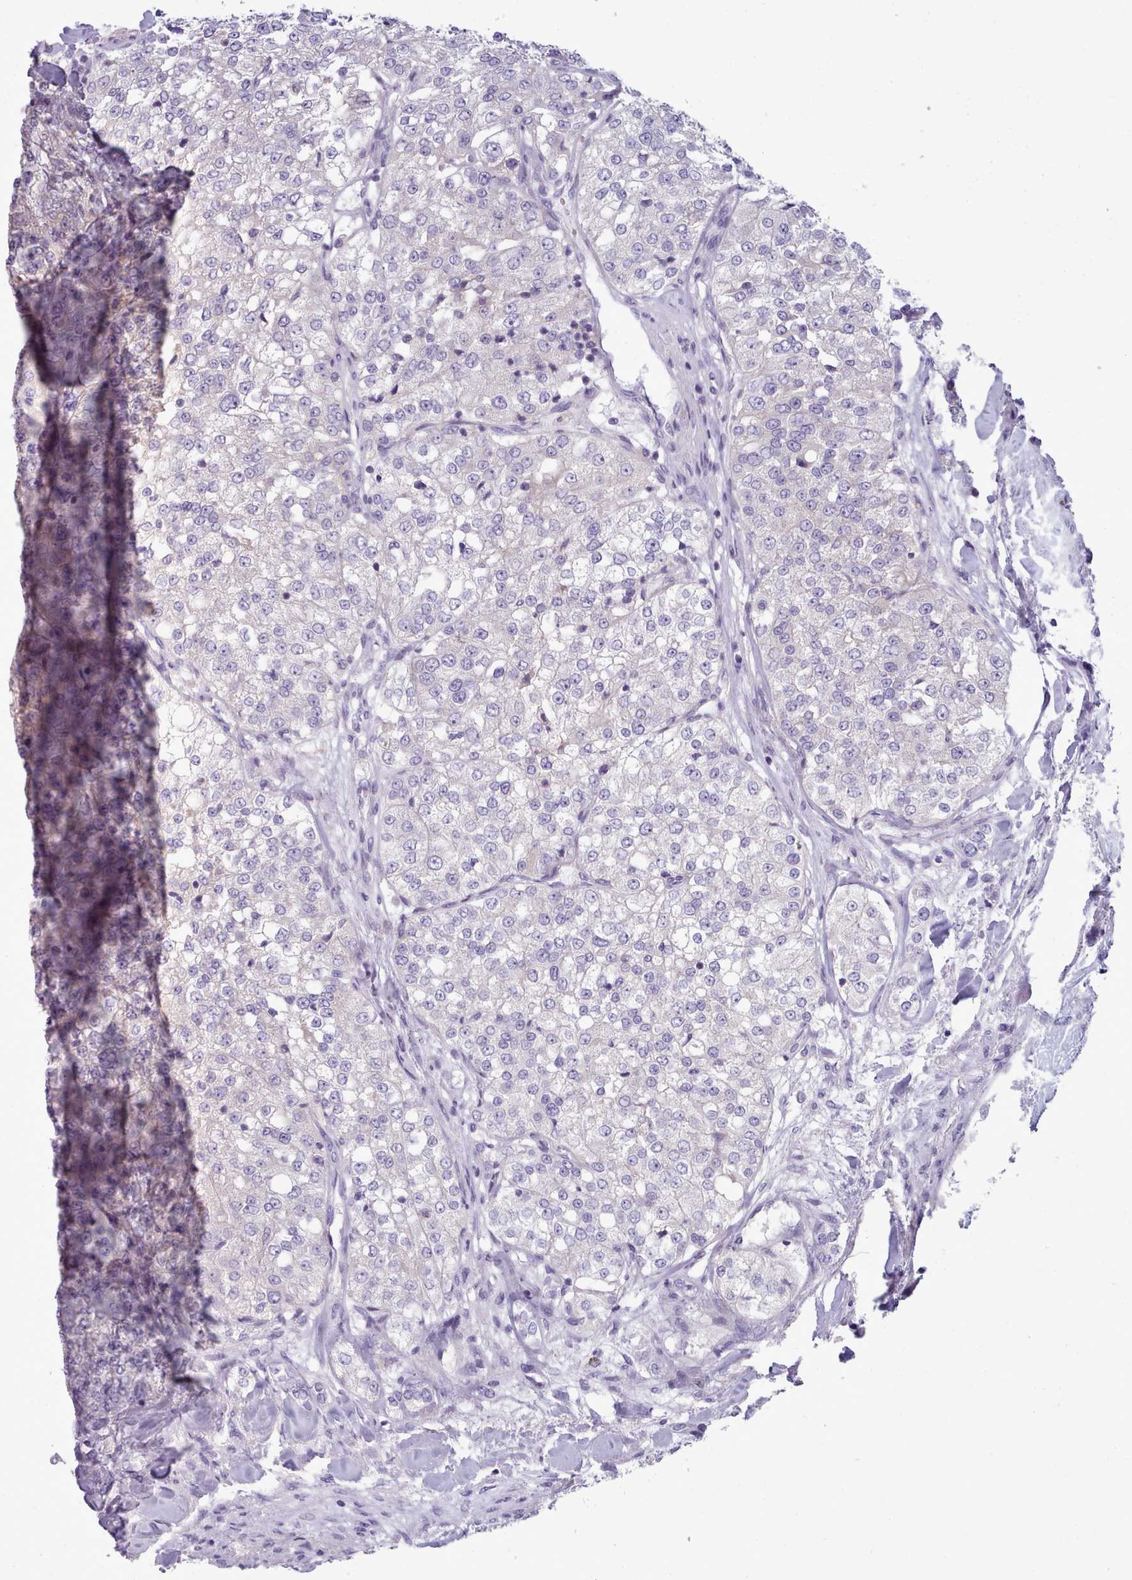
{"staining": {"intensity": "negative", "quantity": "none", "location": "none"}, "tissue": "renal cancer", "cell_type": "Tumor cells", "image_type": "cancer", "snomed": [{"axis": "morphology", "description": "Adenocarcinoma, NOS"}, {"axis": "topography", "description": "Kidney"}], "caption": "DAB (3,3'-diaminobenzidine) immunohistochemical staining of renal adenocarcinoma exhibits no significant expression in tumor cells.", "gene": "MYRFL", "patient": {"sex": "female", "age": 63}}